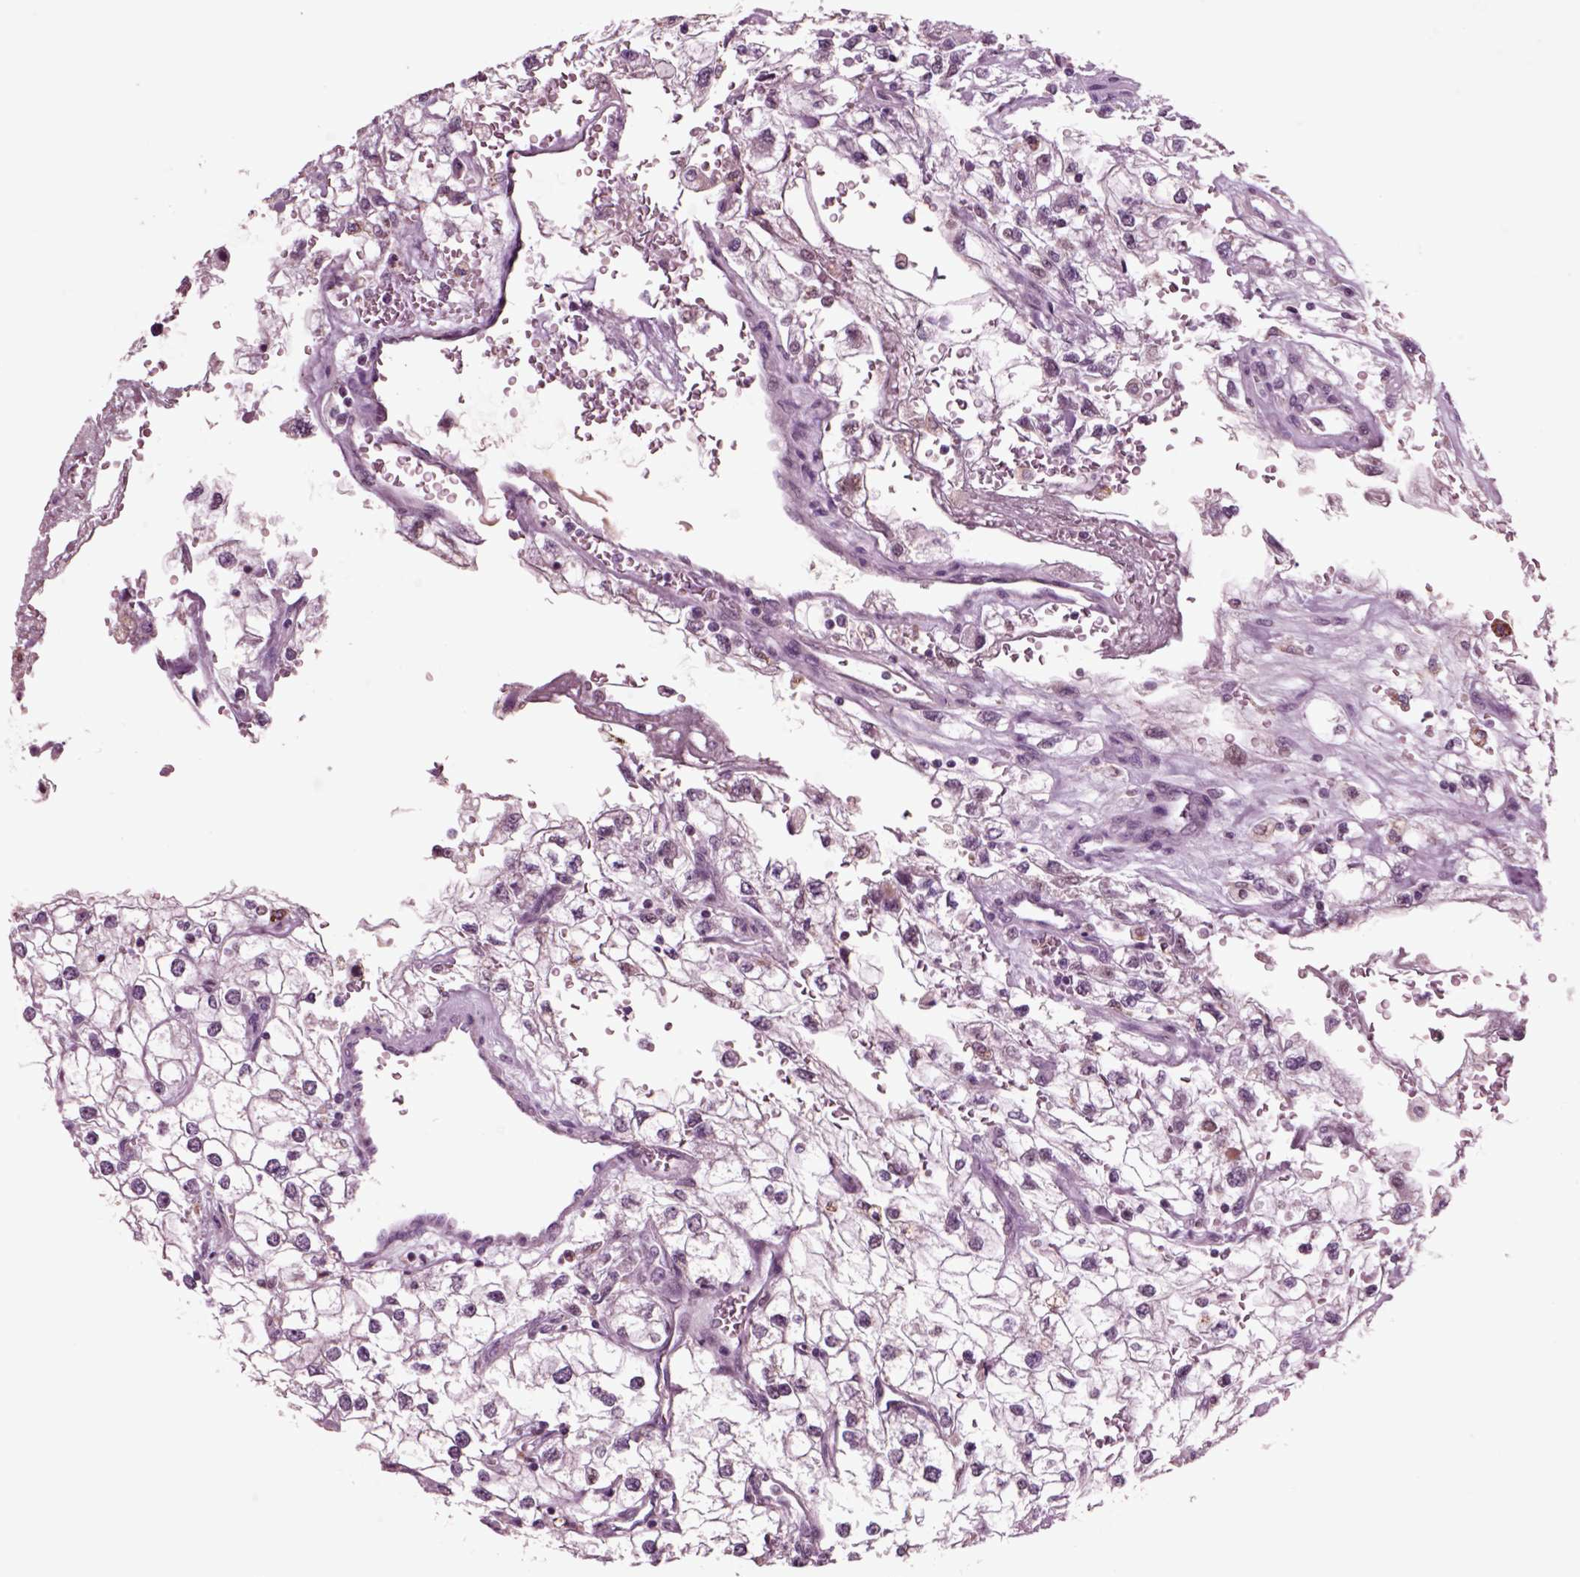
{"staining": {"intensity": "negative", "quantity": "none", "location": "none"}, "tissue": "renal cancer", "cell_type": "Tumor cells", "image_type": "cancer", "snomed": [{"axis": "morphology", "description": "Adenocarcinoma, NOS"}, {"axis": "topography", "description": "Kidney"}], "caption": "Immunohistochemistry (IHC) image of neoplastic tissue: renal adenocarcinoma stained with DAB (3,3'-diaminobenzidine) reveals no significant protein expression in tumor cells. (DAB (3,3'-diaminobenzidine) immunohistochemistry (IHC) with hematoxylin counter stain).", "gene": "CHGB", "patient": {"sex": "male", "age": 59}}